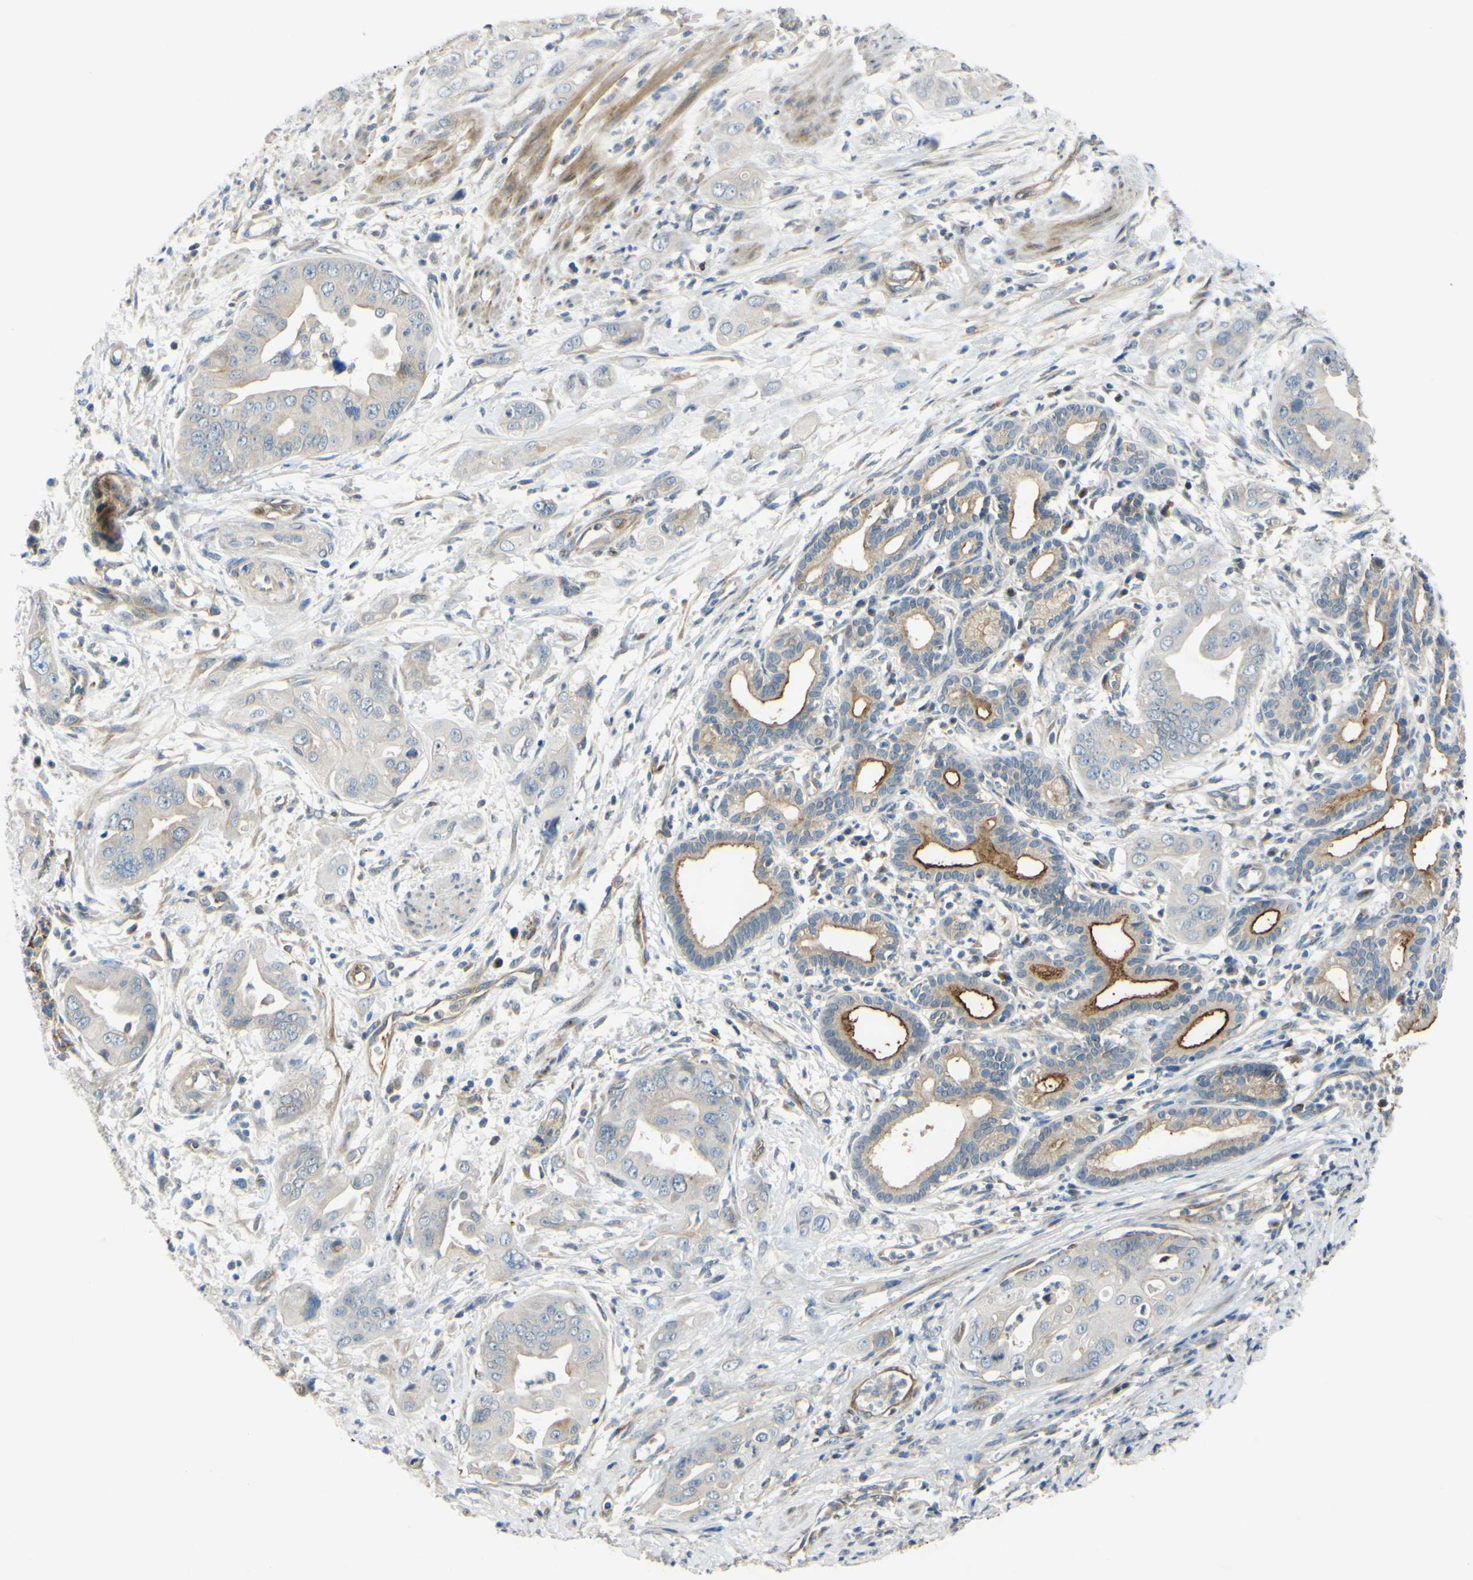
{"staining": {"intensity": "weak", "quantity": "25%-75%", "location": "cytoplasmic/membranous"}, "tissue": "pancreatic cancer", "cell_type": "Tumor cells", "image_type": "cancer", "snomed": [{"axis": "morphology", "description": "Adenocarcinoma, NOS"}, {"axis": "topography", "description": "Pancreas"}], "caption": "Approximately 25%-75% of tumor cells in pancreatic cancer show weak cytoplasmic/membranous protein expression as visualized by brown immunohistochemical staining.", "gene": "ARHGAP1", "patient": {"sex": "female", "age": 75}}